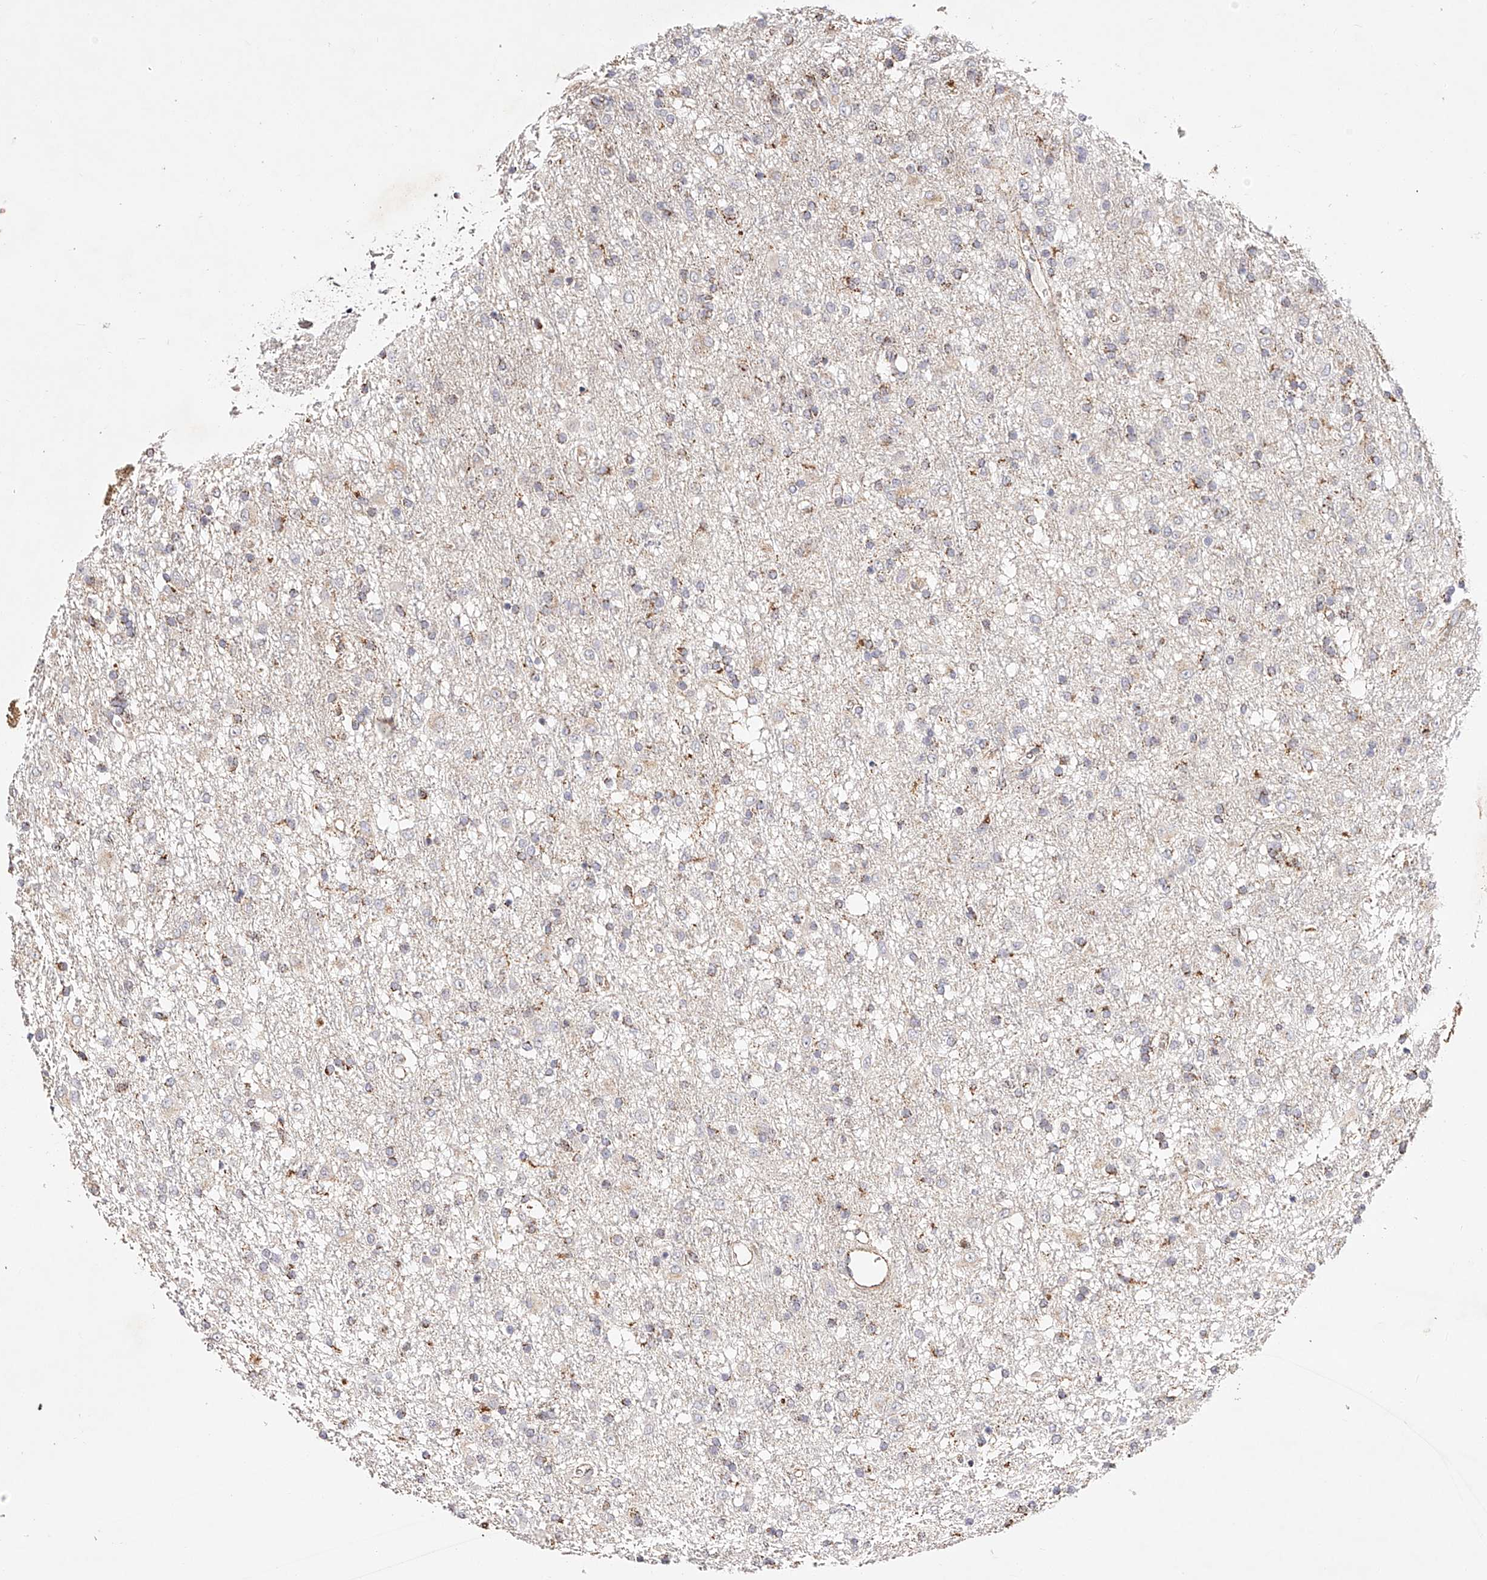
{"staining": {"intensity": "moderate", "quantity": "25%-75%", "location": "cytoplasmic/membranous"}, "tissue": "glioma", "cell_type": "Tumor cells", "image_type": "cancer", "snomed": [{"axis": "morphology", "description": "Glioma, malignant, Low grade"}, {"axis": "topography", "description": "Brain"}], "caption": "A micrograph showing moderate cytoplasmic/membranous expression in about 25%-75% of tumor cells in low-grade glioma (malignant), as visualized by brown immunohistochemical staining.", "gene": "NDUFV3", "patient": {"sex": "male", "age": 65}}